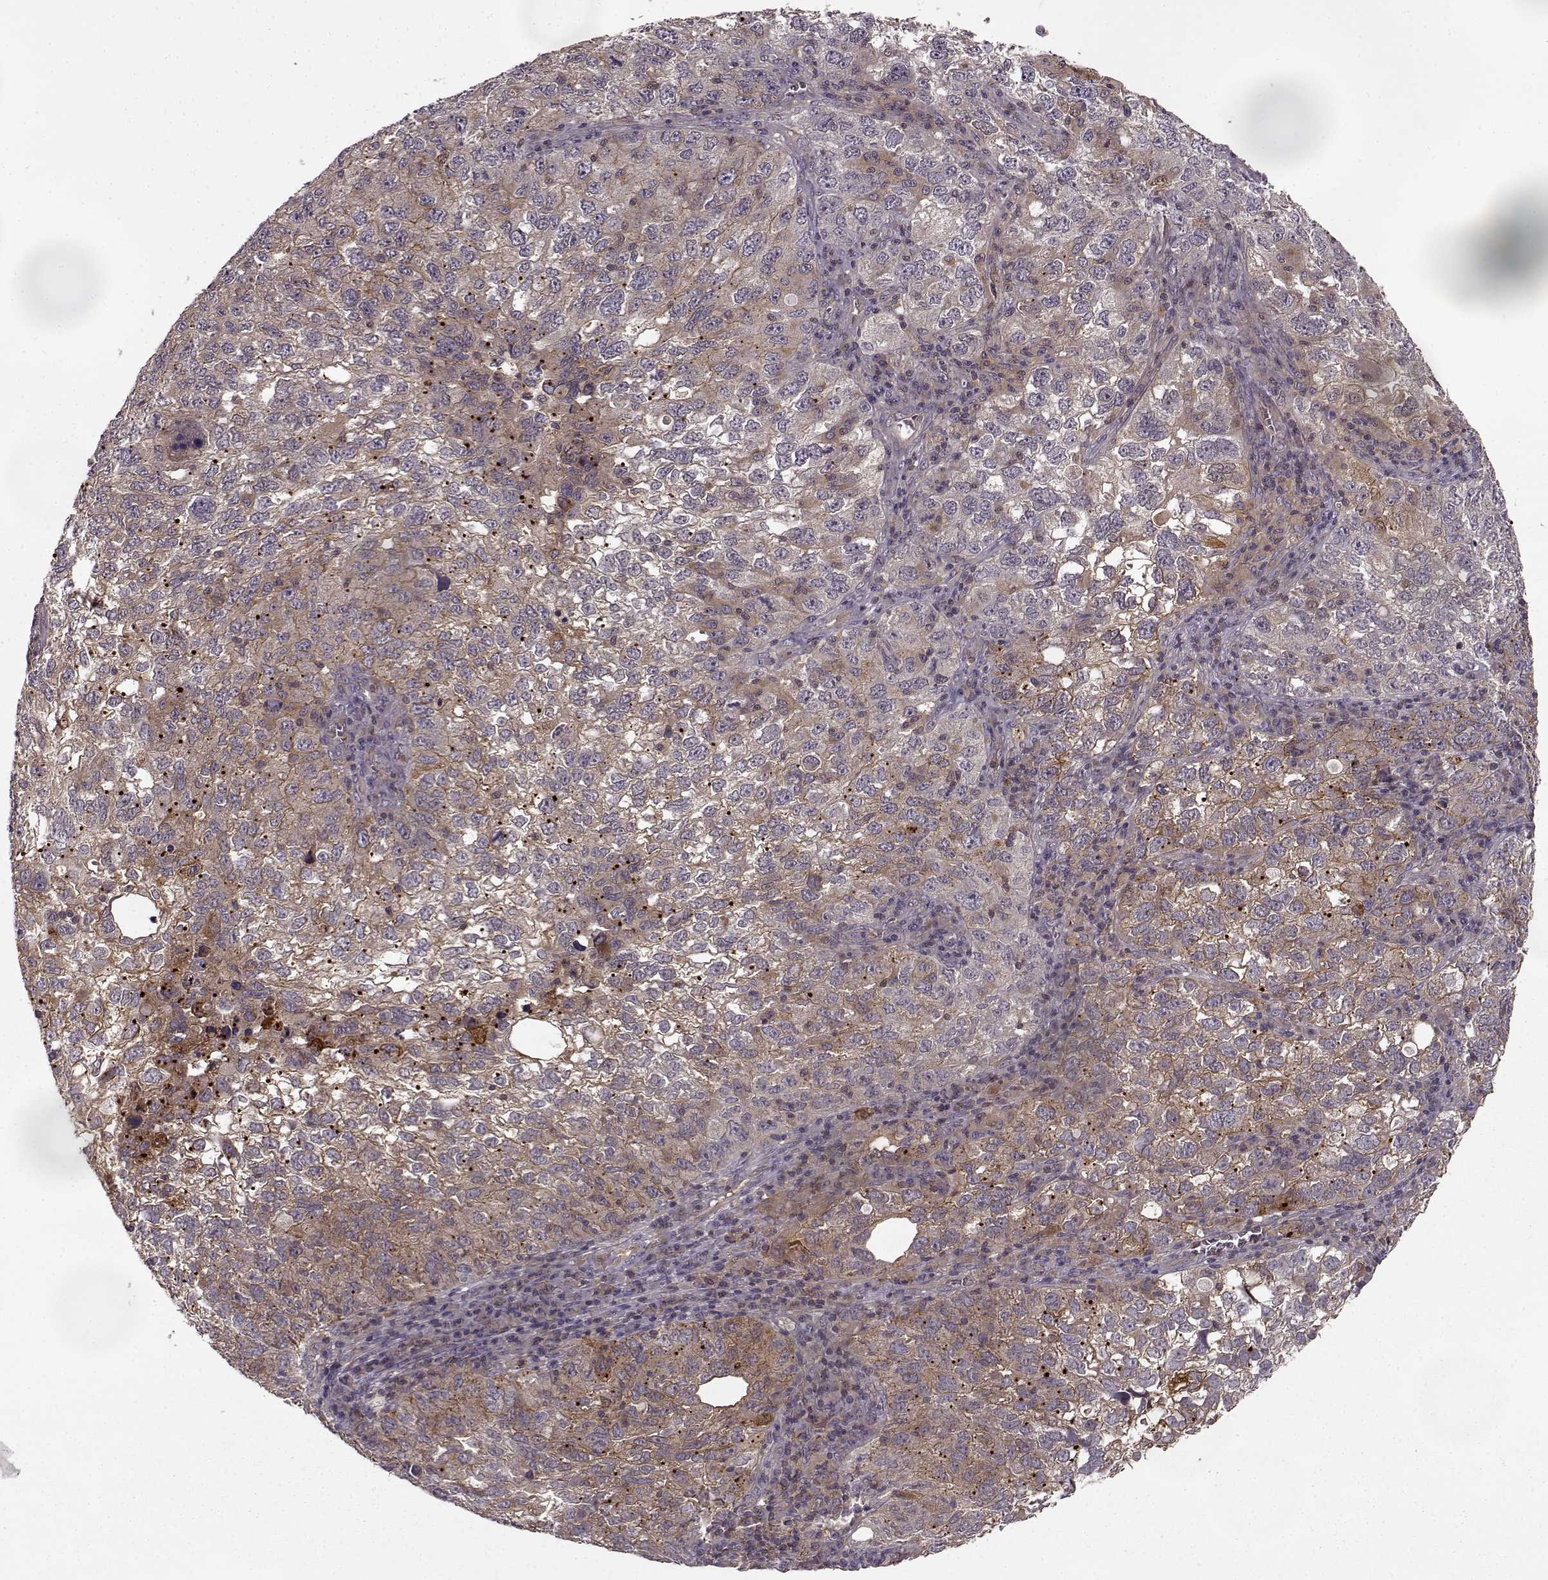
{"staining": {"intensity": "weak", "quantity": ">75%", "location": "cytoplasmic/membranous"}, "tissue": "cervical cancer", "cell_type": "Tumor cells", "image_type": "cancer", "snomed": [{"axis": "morphology", "description": "Squamous cell carcinoma, NOS"}, {"axis": "topography", "description": "Cervix"}], "caption": "The photomicrograph shows immunohistochemical staining of cervical cancer (squamous cell carcinoma). There is weak cytoplasmic/membranous positivity is present in approximately >75% of tumor cells.", "gene": "IFRD2", "patient": {"sex": "female", "age": 55}}